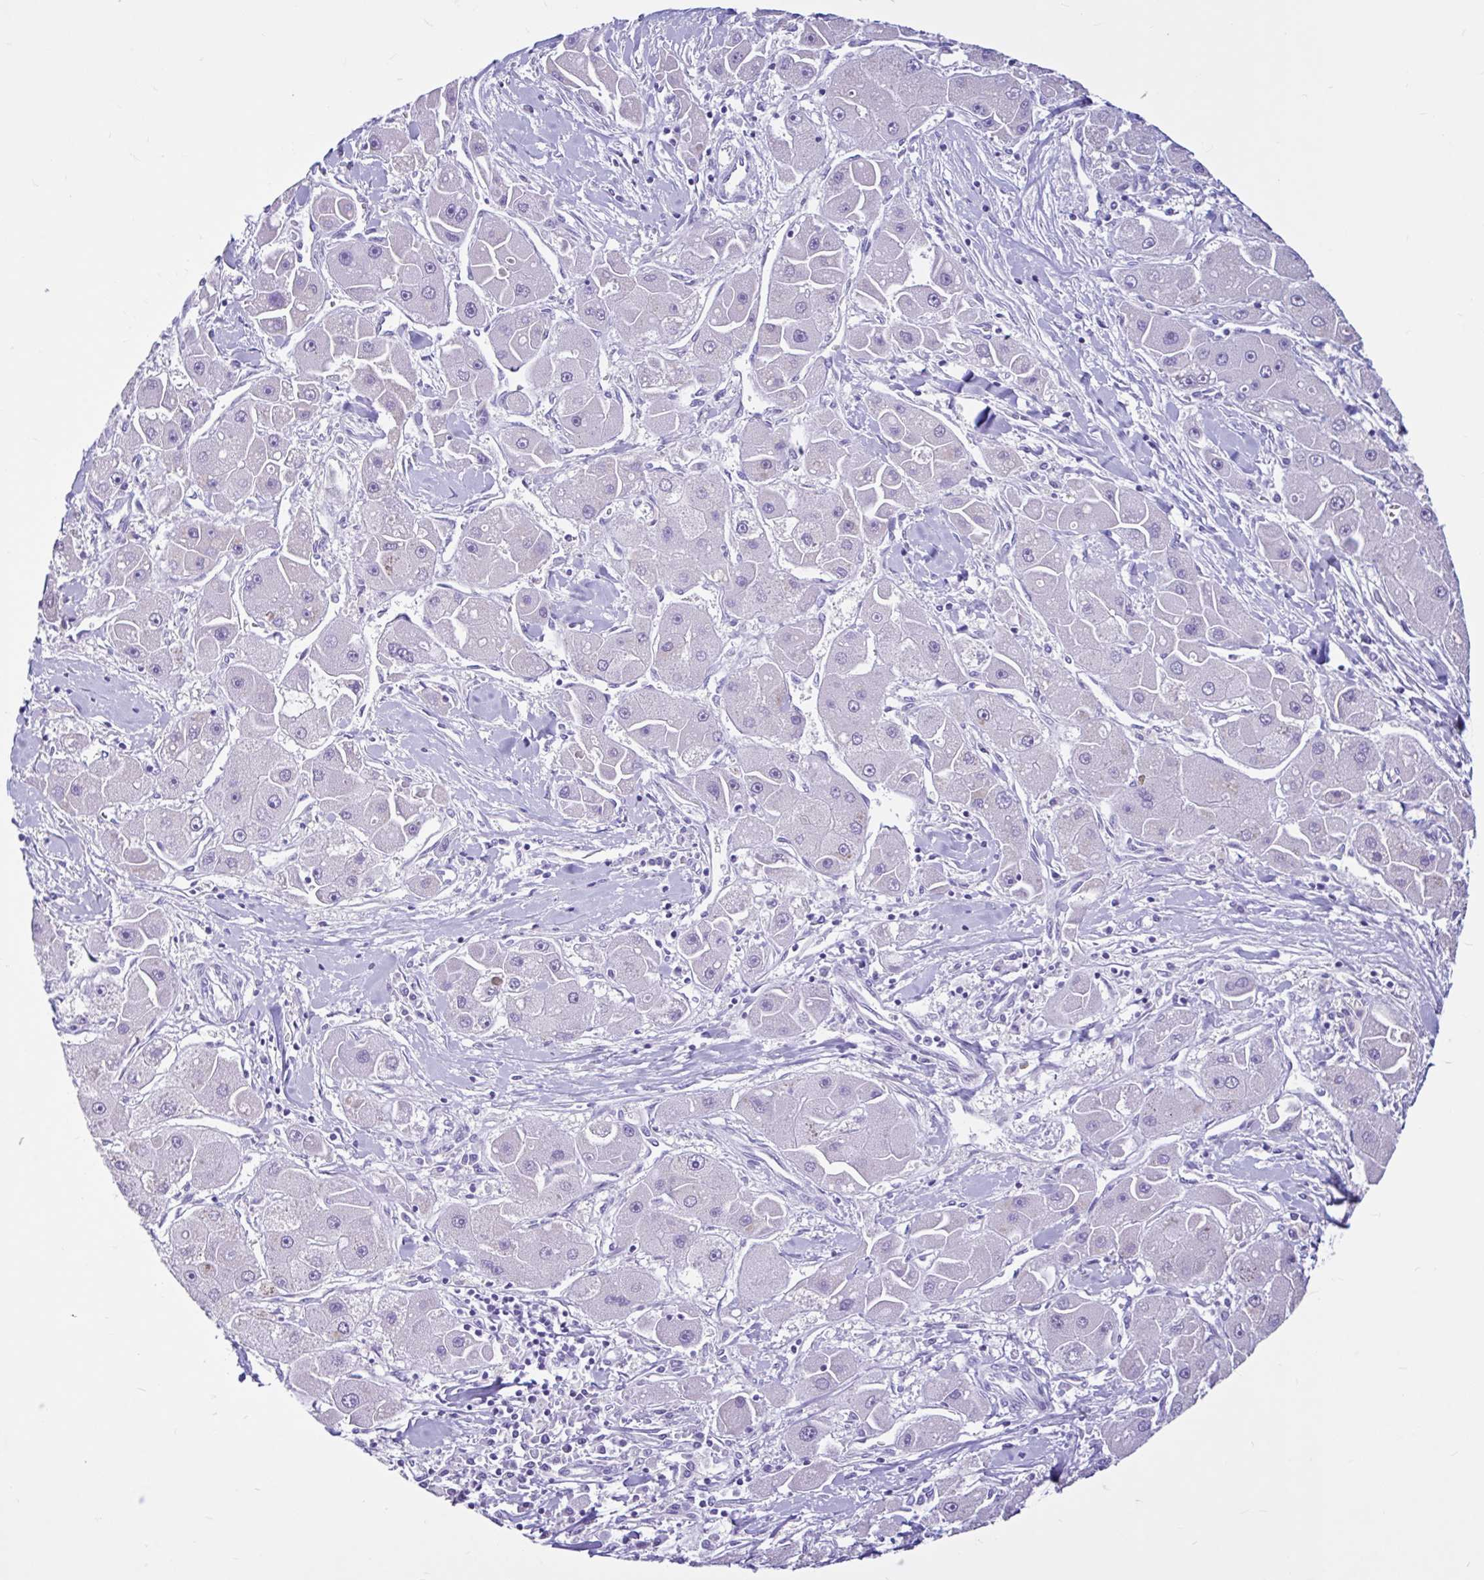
{"staining": {"intensity": "negative", "quantity": "none", "location": "none"}, "tissue": "liver cancer", "cell_type": "Tumor cells", "image_type": "cancer", "snomed": [{"axis": "morphology", "description": "Carcinoma, Hepatocellular, NOS"}, {"axis": "topography", "description": "Liver"}], "caption": "This is an immunohistochemistry (IHC) micrograph of human liver hepatocellular carcinoma. There is no expression in tumor cells.", "gene": "CYP19A1", "patient": {"sex": "male", "age": 24}}